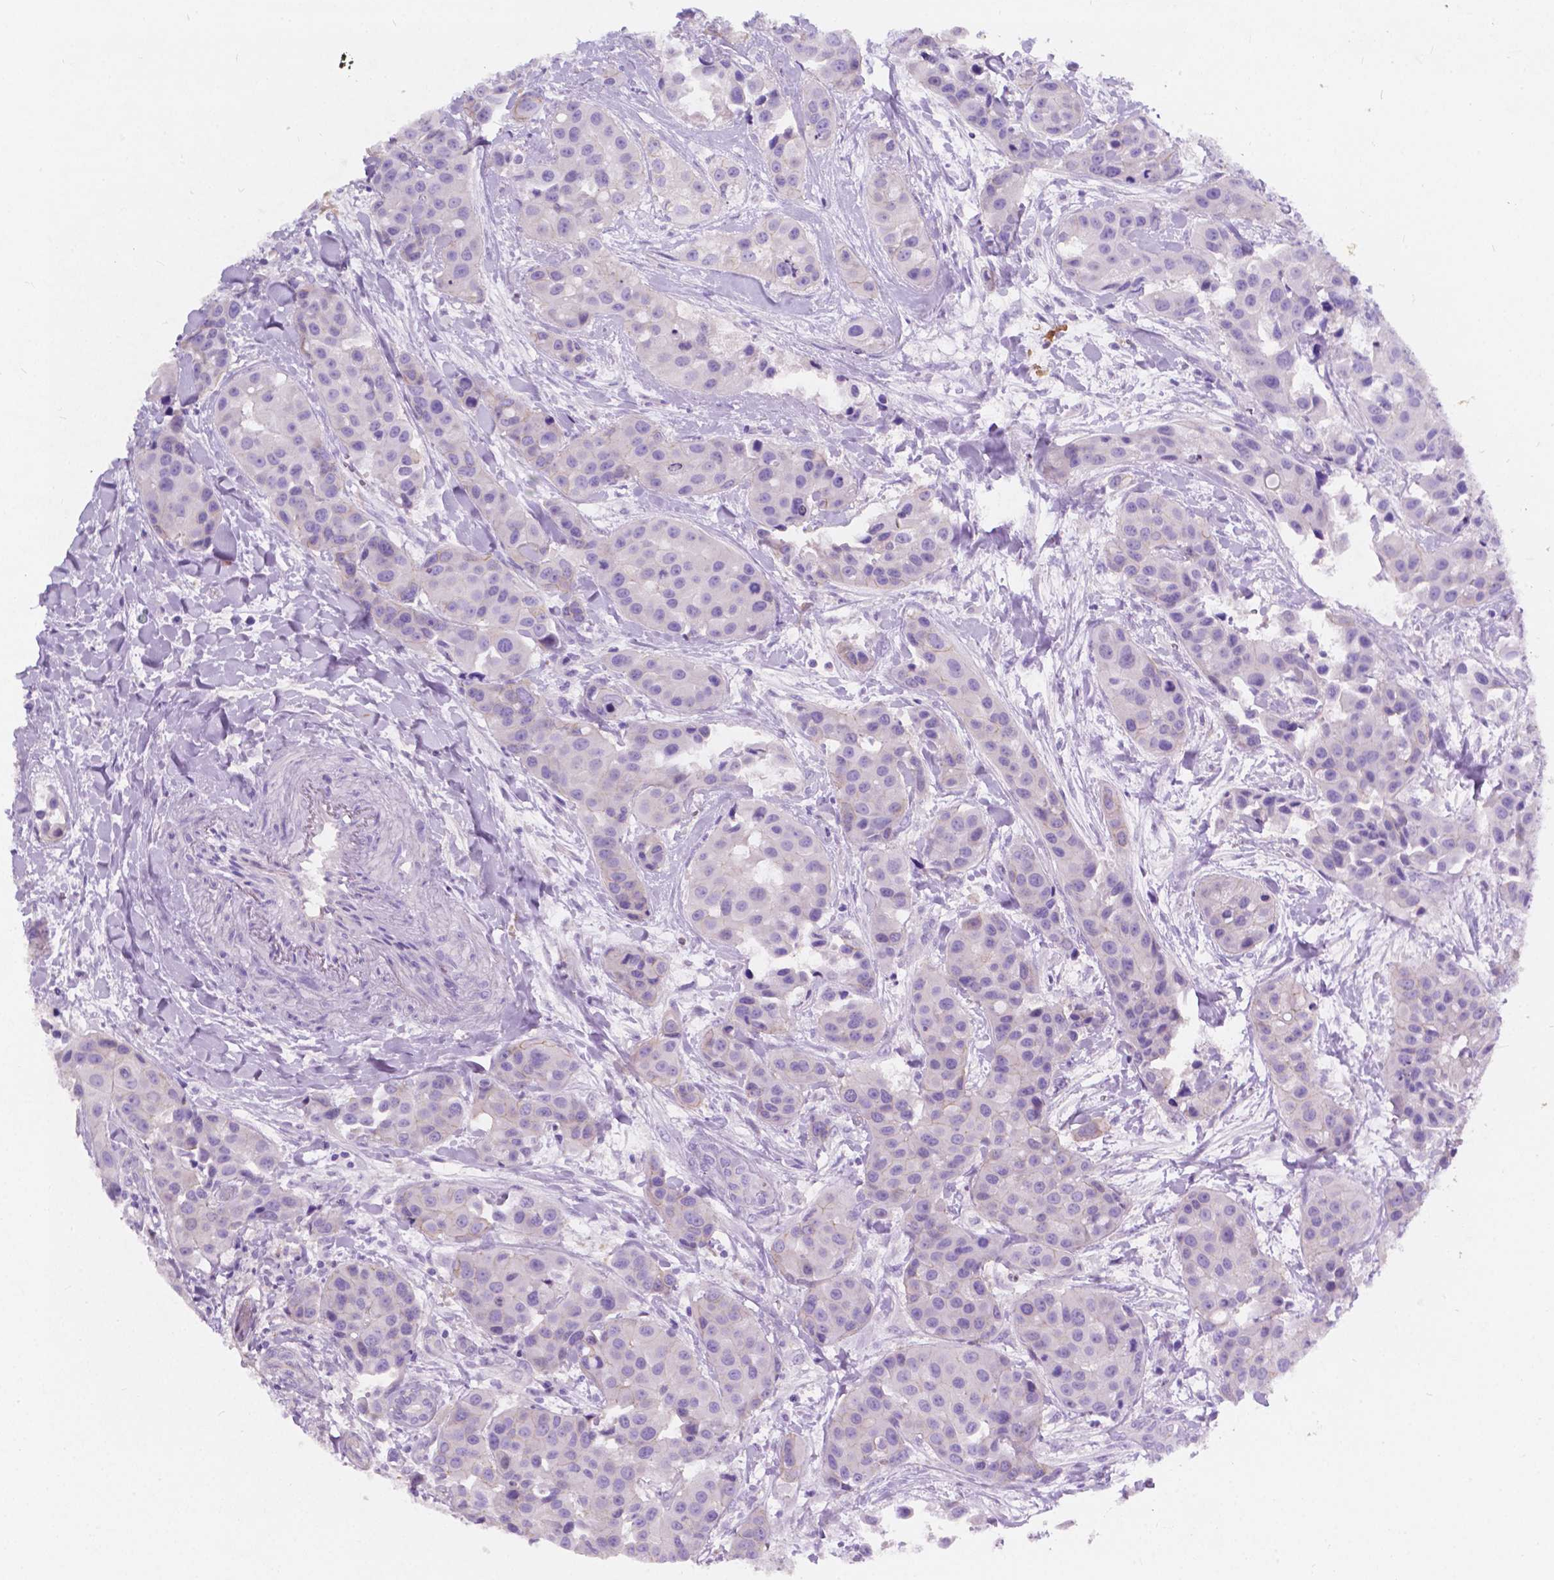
{"staining": {"intensity": "negative", "quantity": "none", "location": "none"}, "tissue": "head and neck cancer", "cell_type": "Tumor cells", "image_type": "cancer", "snomed": [{"axis": "morphology", "description": "Adenocarcinoma, NOS"}, {"axis": "topography", "description": "Head-Neck"}], "caption": "The photomicrograph exhibits no staining of tumor cells in head and neck cancer (adenocarcinoma).", "gene": "GNAO1", "patient": {"sex": "male", "age": 76}}